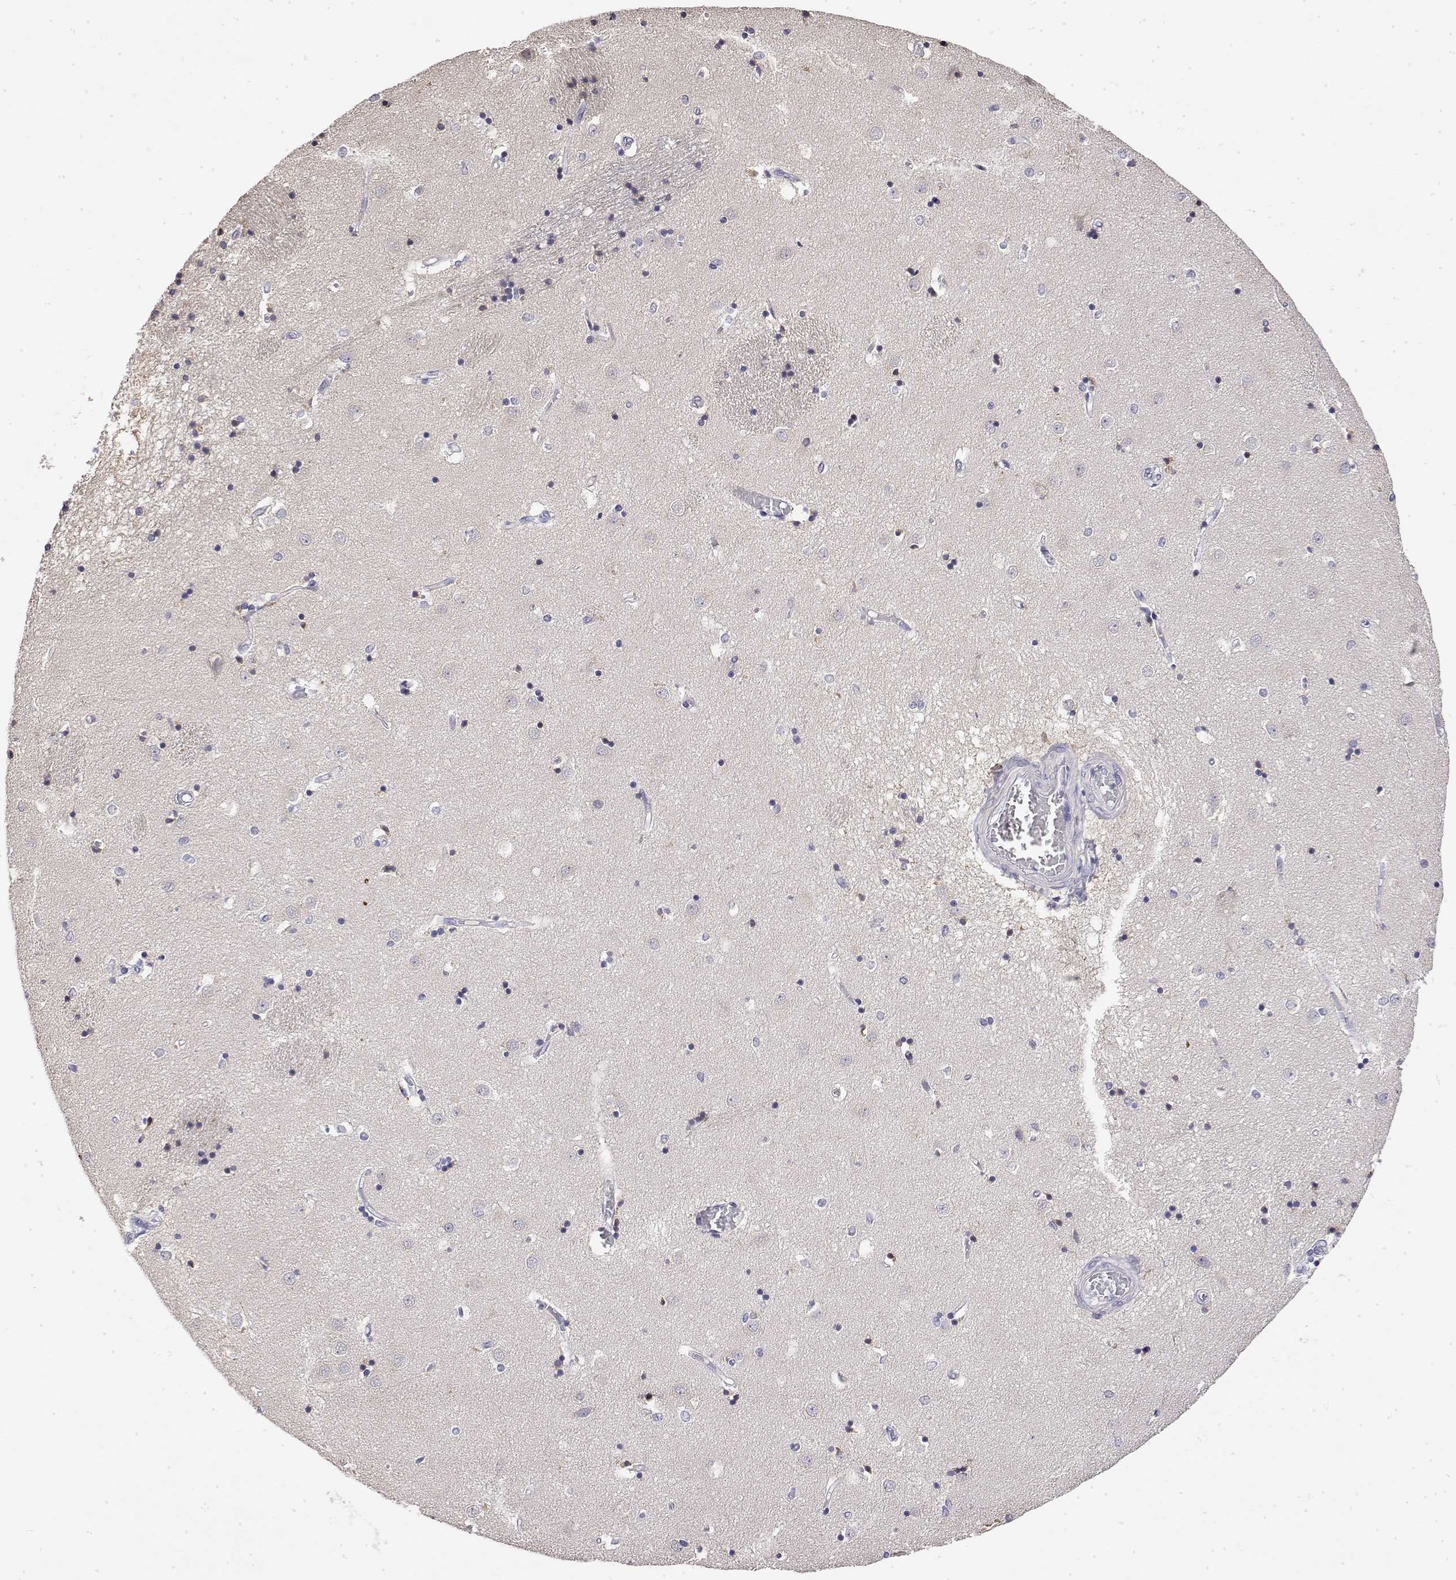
{"staining": {"intensity": "negative", "quantity": "none", "location": "none"}, "tissue": "caudate", "cell_type": "Glial cells", "image_type": "normal", "snomed": [{"axis": "morphology", "description": "Normal tissue, NOS"}, {"axis": "topography", "description": "Lateral ventricle wall"}], "caption": "The immunohistochemistry image has no significant expression in glial cells of caudate. (Stains: DAB immunohistochemistry with hematoxylin counter stain, Microscopy: brightfield microscopy at high magnification).", "gene": "LY6D", "patient": {"sex": "male", "age": 54}}